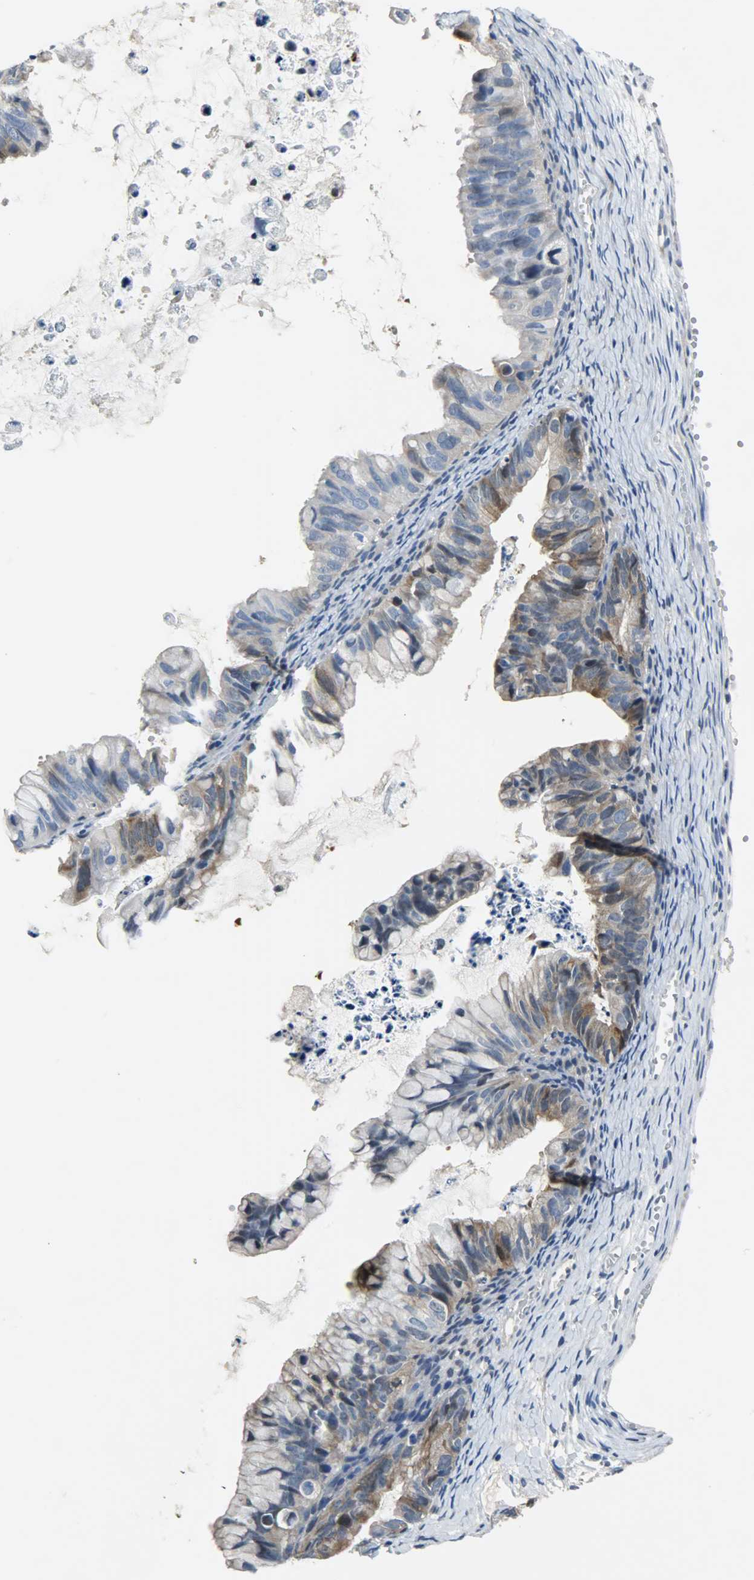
{"staining": {"intensity": "moderate", "quantity": "25%-75%", "location": "cytoplasmic/membranous"}, "tissue": "ovarian cancer", "cell_type": "Tumor cells", "image_type": "cancer", "snomed": [{"axis": "morphology", "description": "Cystadenocarcinoma, mucinous, NOS"}, {"axis": "topography", "description": "Ovary"}], "caption": "Immunohistochemical staining of ovarian cancer demonstrates moderate cytoplasmic/membranous protein expression in approximately 25%-75% of tumor cells.", "gene": "EIF4EBP1", "patient": {"sex": "female", "age": 36}}